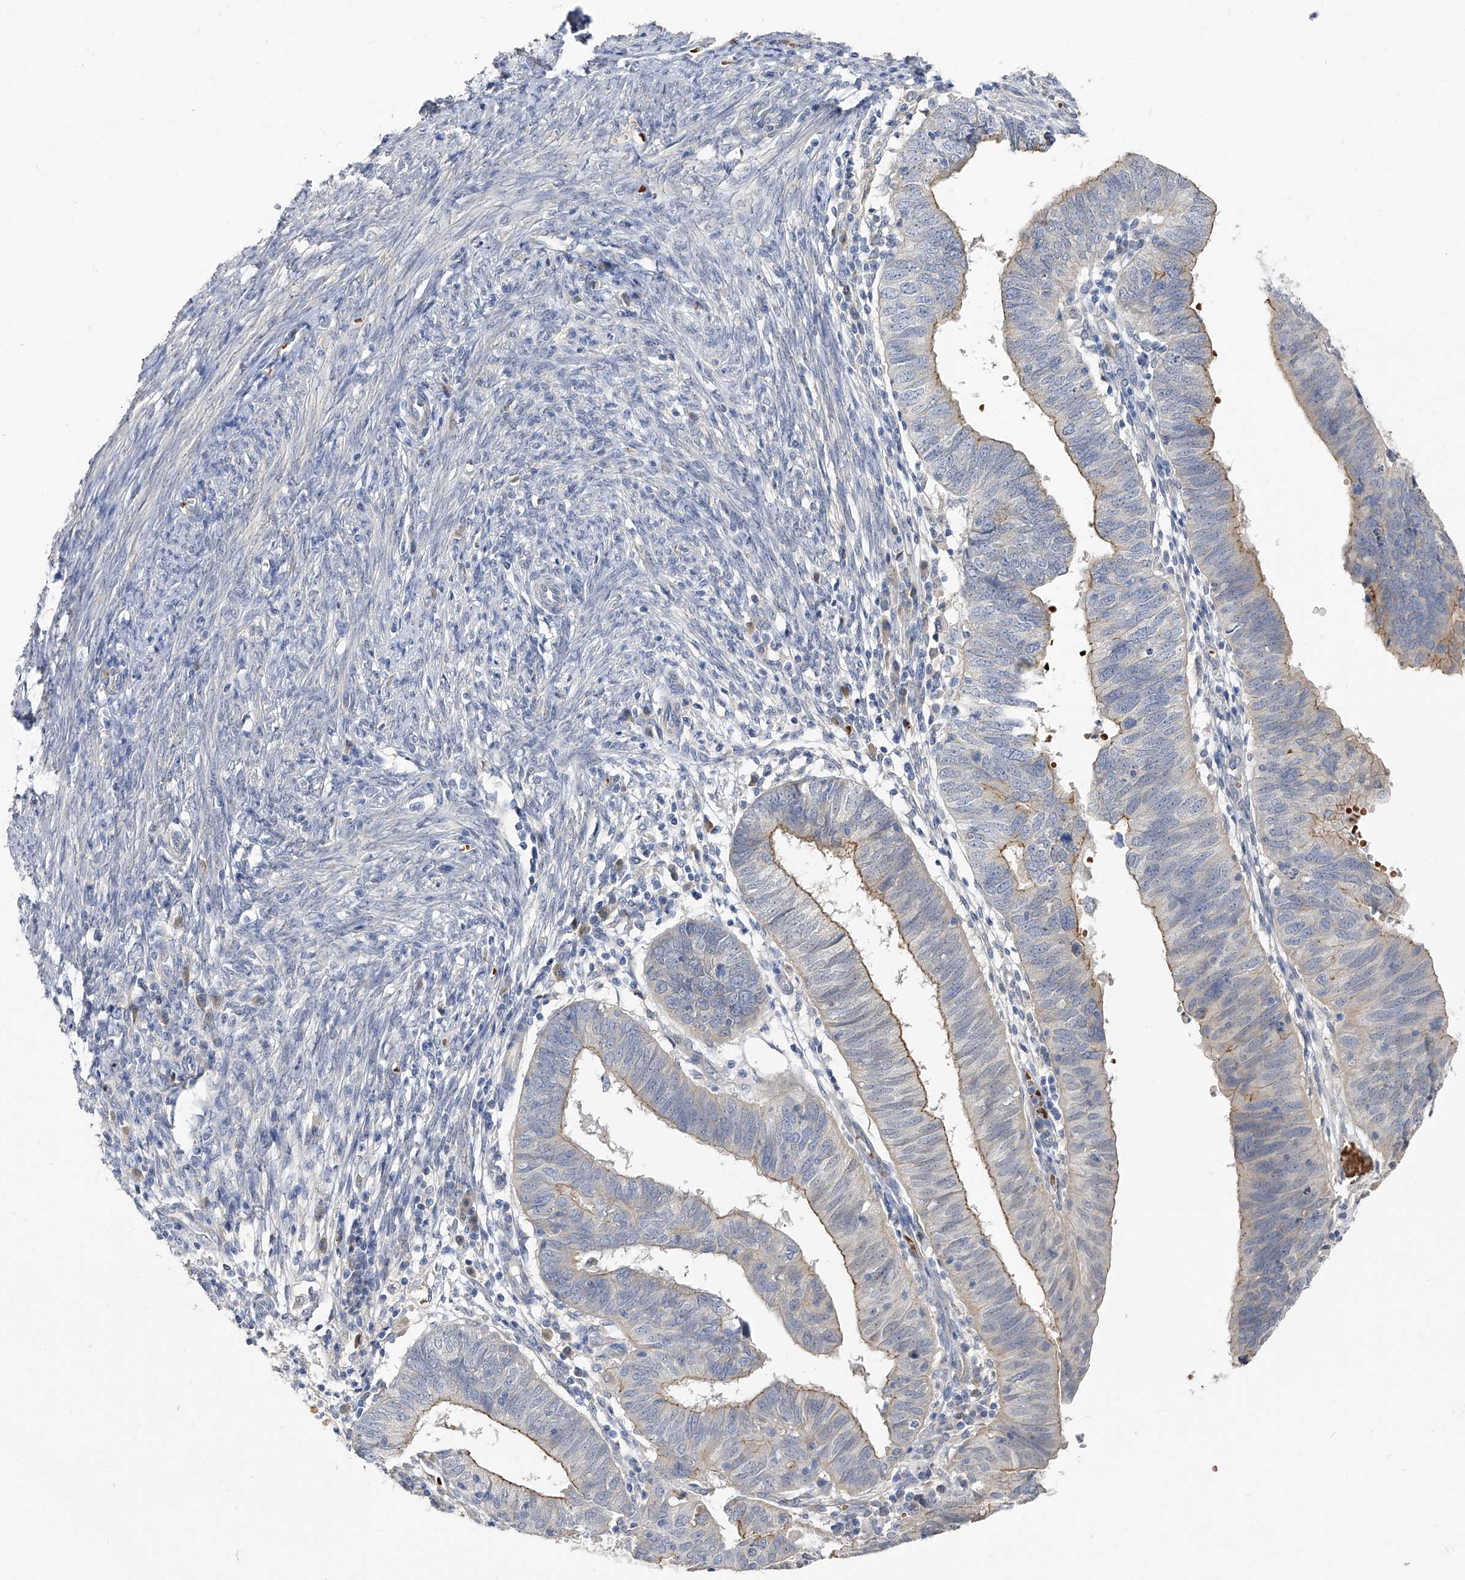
{"staining": {"intensity": "moderate", "quantity": "25%-75%", "location": "cytoplasmic/membranous"}, "tissue": "endometrial cancer", "cell_type": "Tumor cells", "image_type": "cancer", "snomed": [{"axis": "morphology", "description": "Adenocarcinoma, NOS"}, {"axis": "topography", "description": "Uterus"}], "caption": "Endometrial cancer (adenocarcinoma) was stained to show a protein in brown. There is medium levels of moderate cytoplasmic/membranous expression in about 25%-75% of tumor cells.", "gene": "PARD3", "patient": {"sex": "female", "age": 77}}